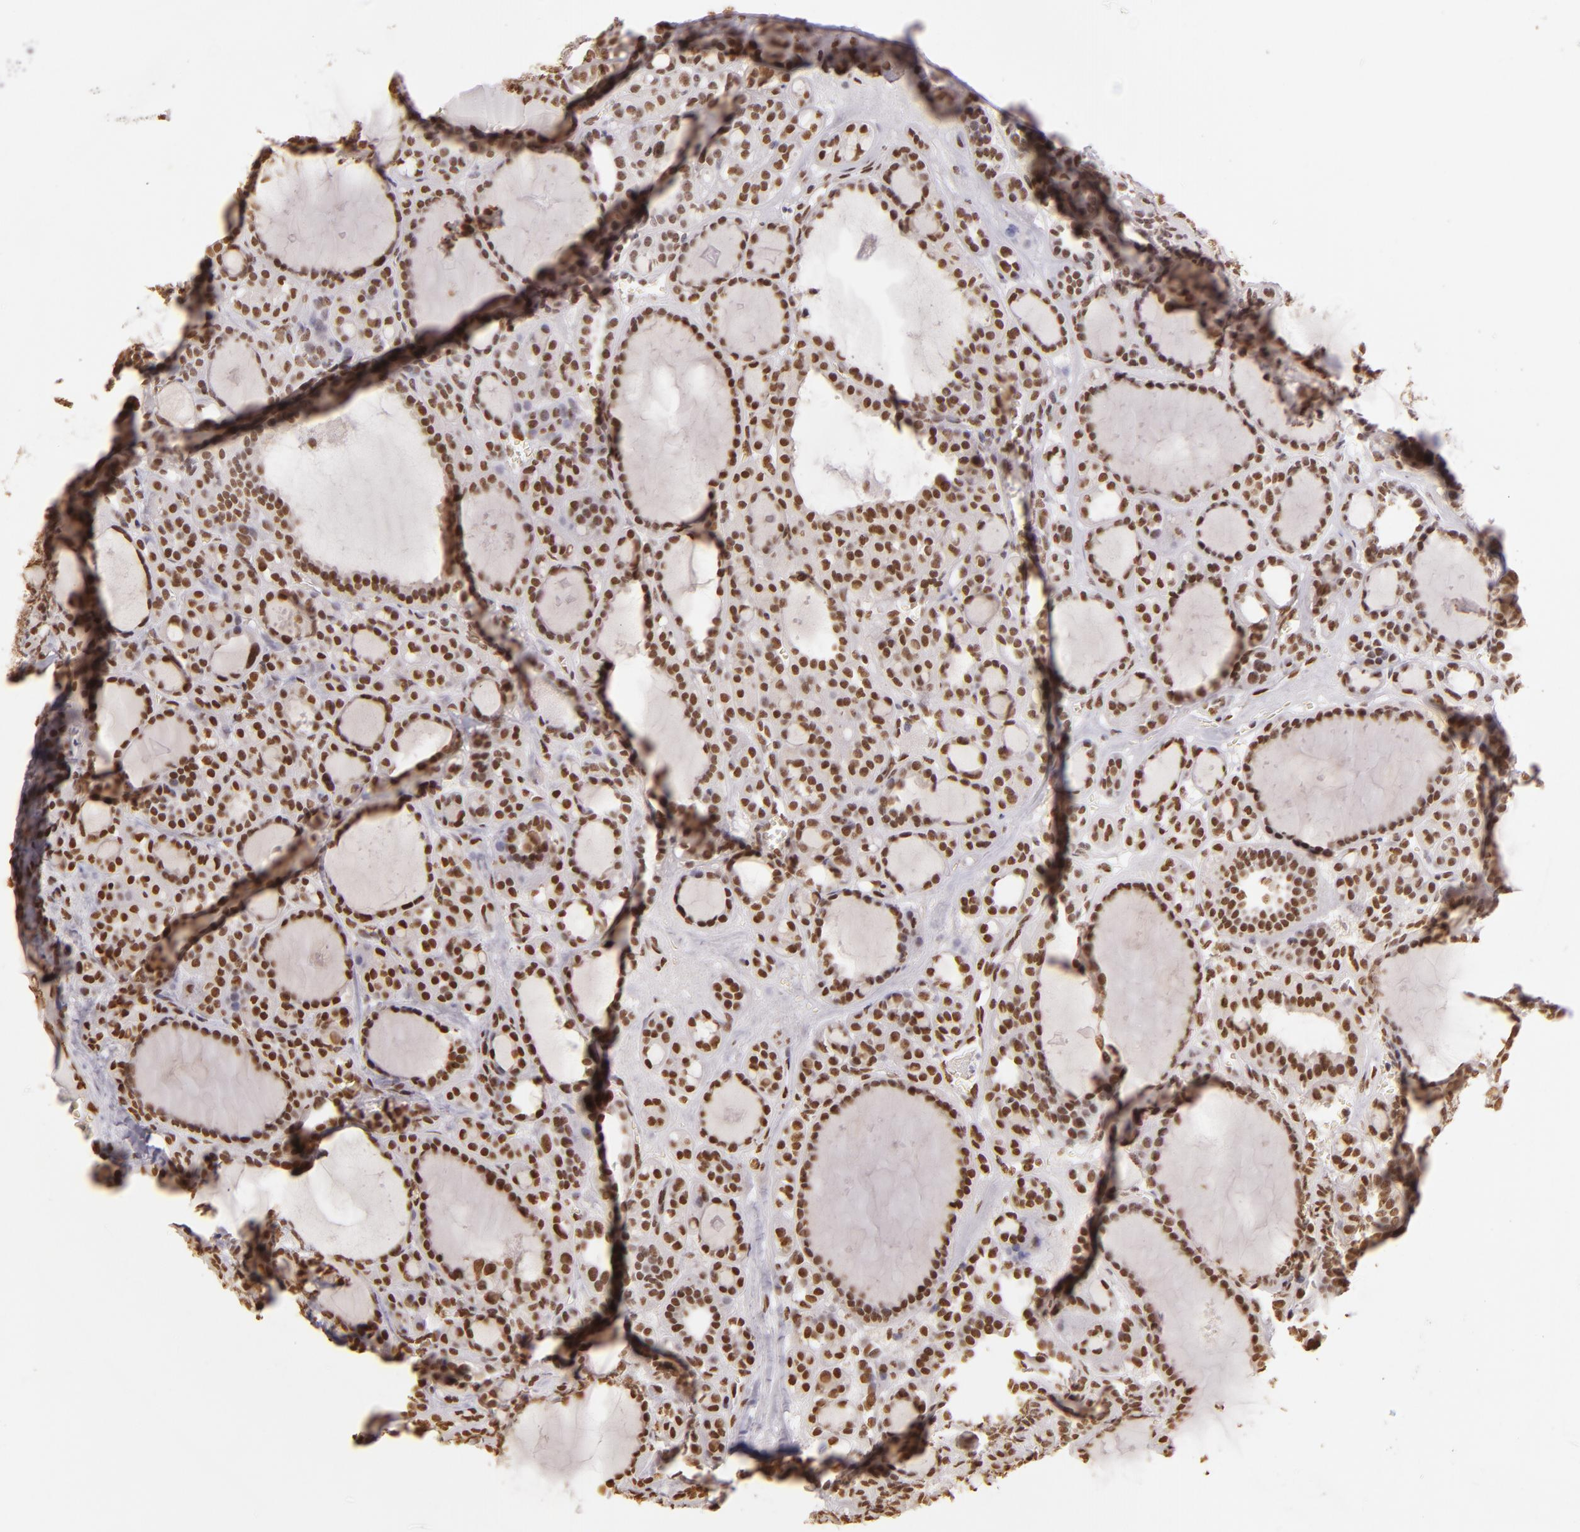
{"staining": {"intensity": "moderate", "quantity": ">75%", "location": "nuclear"}, "tissue": "thyroid cancer", "cell_type": "Tumor cells", "image_type": "cancer", "snomed": [{"axis": "morphology", "description": "Follicular adenoma carcinoma, NOS"}, {"axis": "topography", "description": "Thyroid gland"}], "caption": "Human thyroid cancer stained for a protein (brown) demonstrates moderate nuclear positive positivity in about >75% of tumor cells.", "gene": "PAPOLA", "patient": {"sex": "female", "age": 71}}